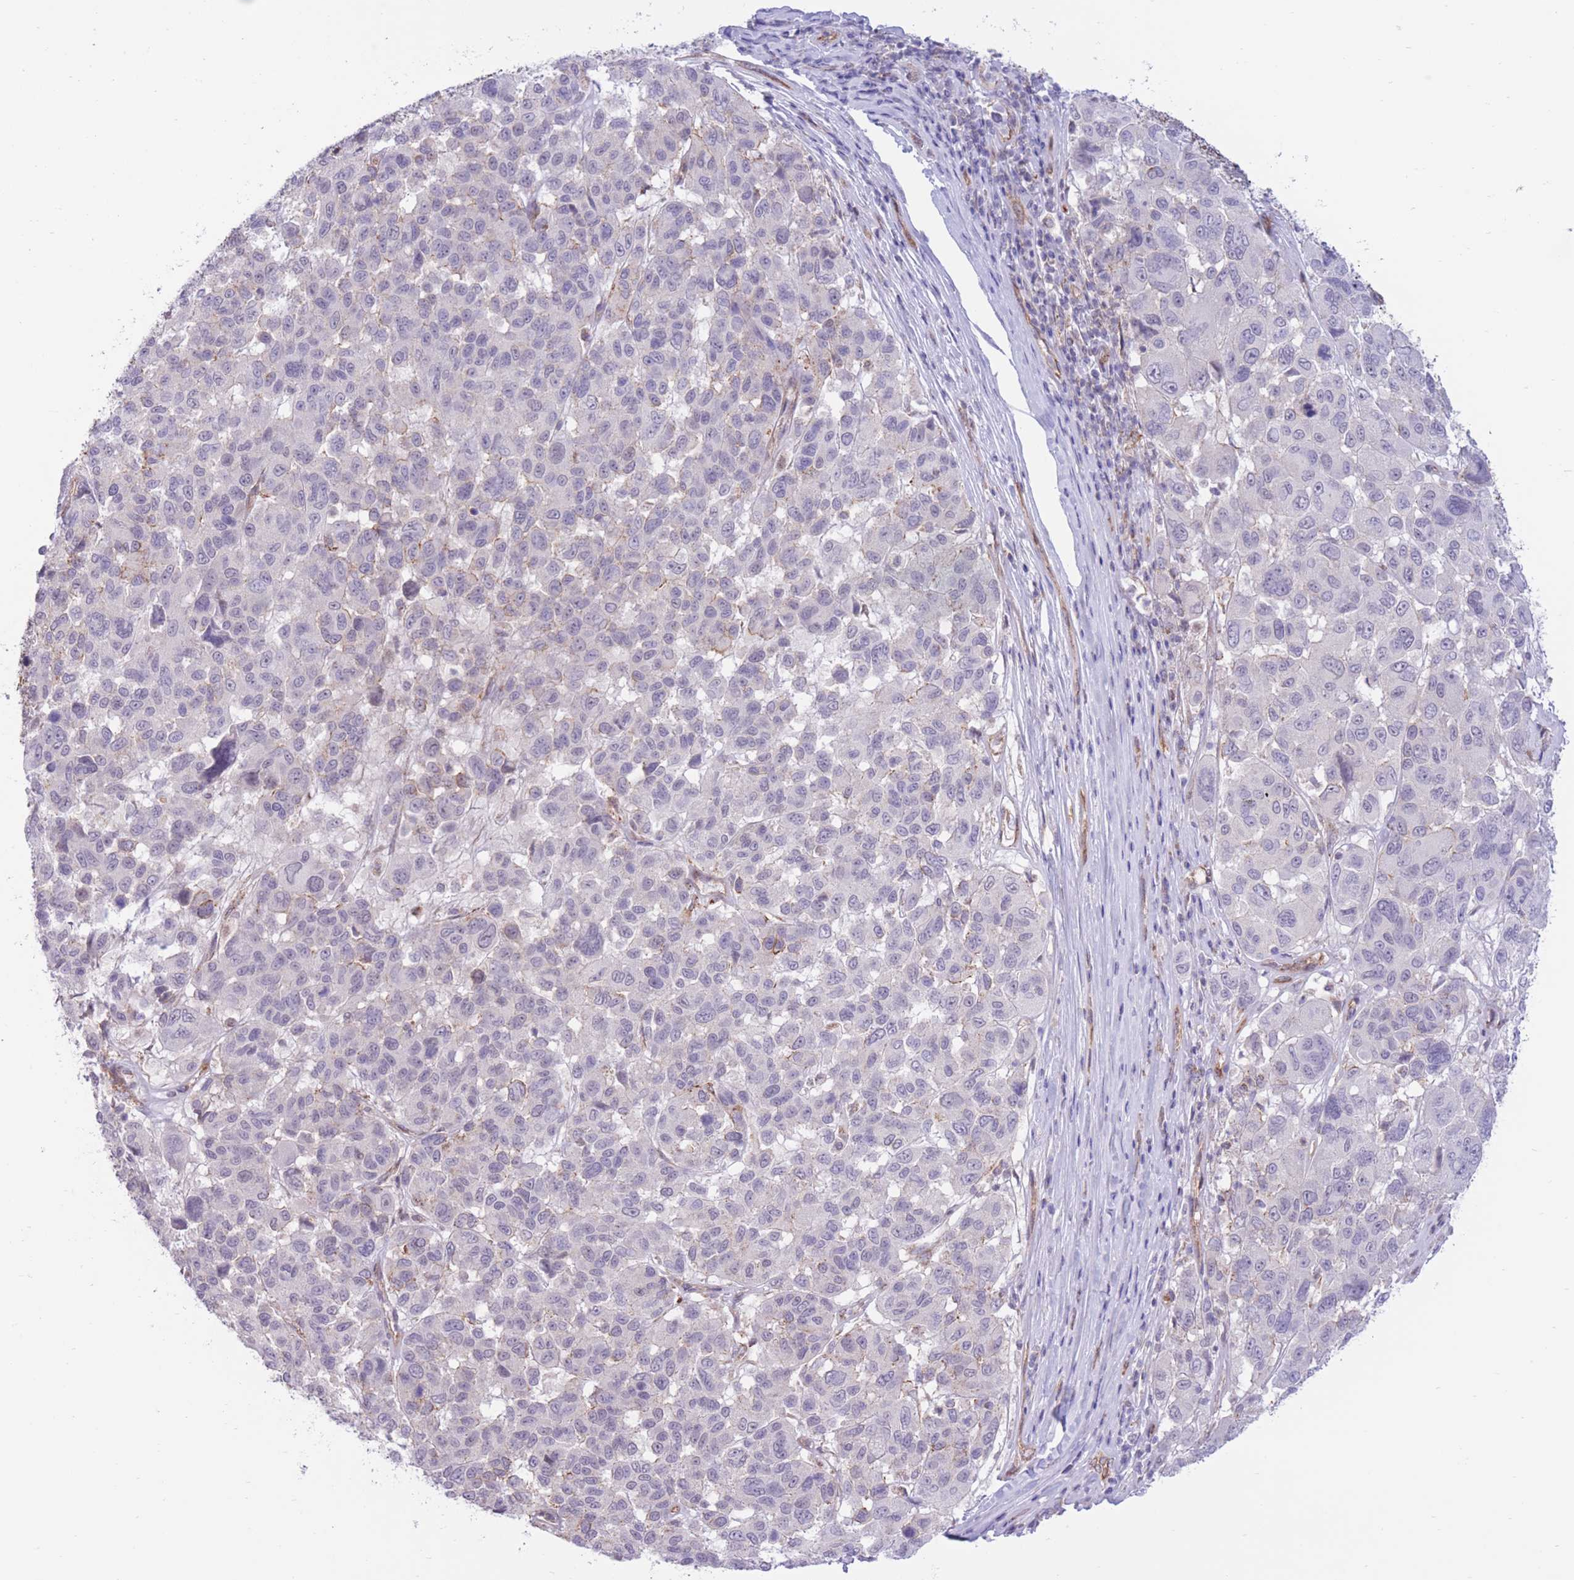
{"staining": {"intensity": "negative", "quantity": "none", "location": "none"}, "tissue": "melanoma", "cell_type": "Tumor cells", "image_type": "cancer", "snomed": [{"axis": "morphology", "description": "Malignant melanoma, NOS"}, {"axis": "topography", "description": "Skin"}], "caption": "Micrograph shows no significant protein expression in tumor cells of melanoma.", "gene": "MRPS31", "patient": {"sex": "female", "age": 66}}